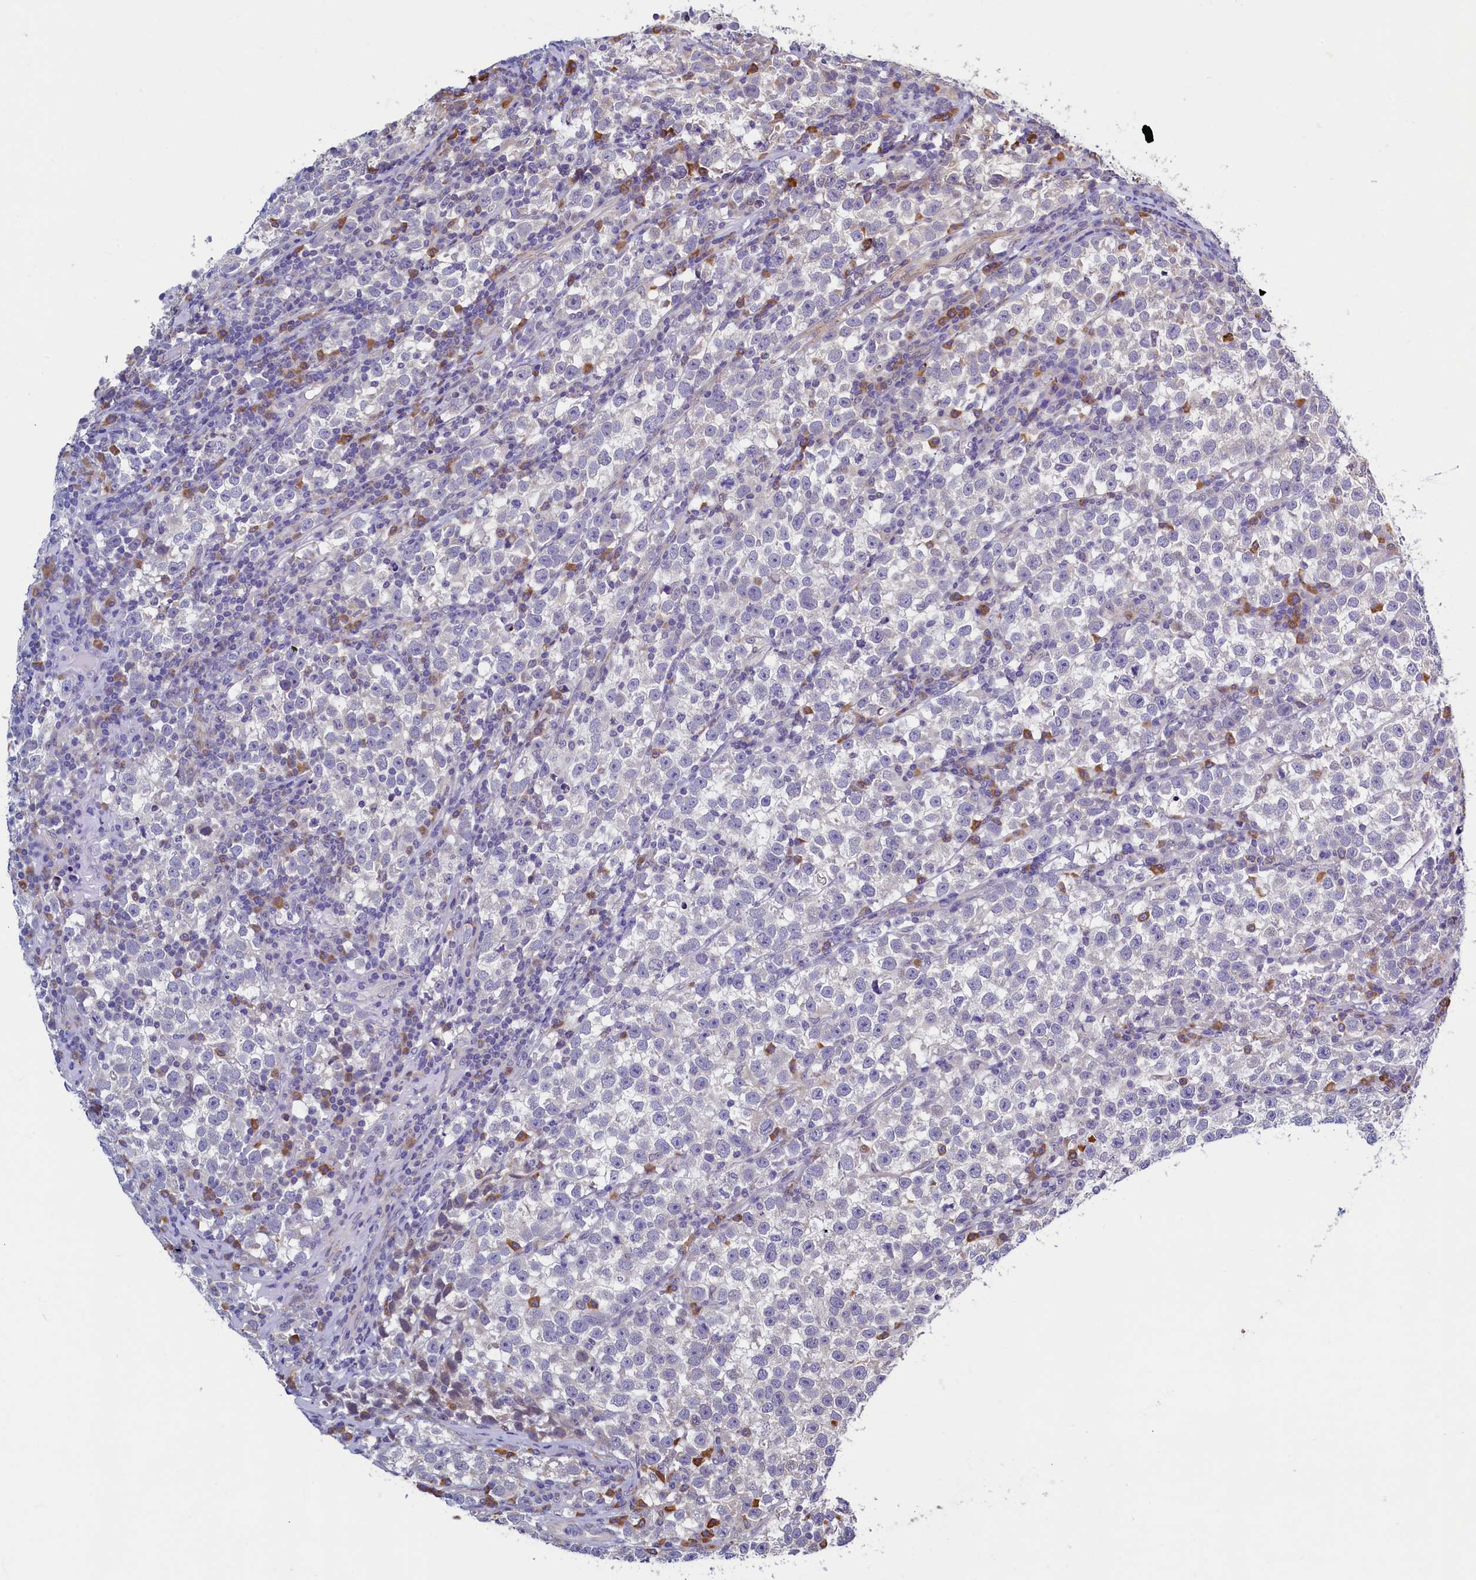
{"staining": {"intensity": "negative", "quantity": "none", "location": "none"}, "tissue": "testis cancer", "cell_type": "Tumor cells", "image_type": "cancer", "snomed": [{"axis": "morphology", "description": "Normal tissue, NOS"}, {"axis": "morphology", "description": "Seminoma, NOS"}, {"axis": "topography", "description": "Testis"}], "caption": "Immunohistochemical staining of testis cancer (seminoma) shows no significant staining in tumor cells.", "gene": "SLC16A14", "patient": {"sex": "male", "age": 43}}